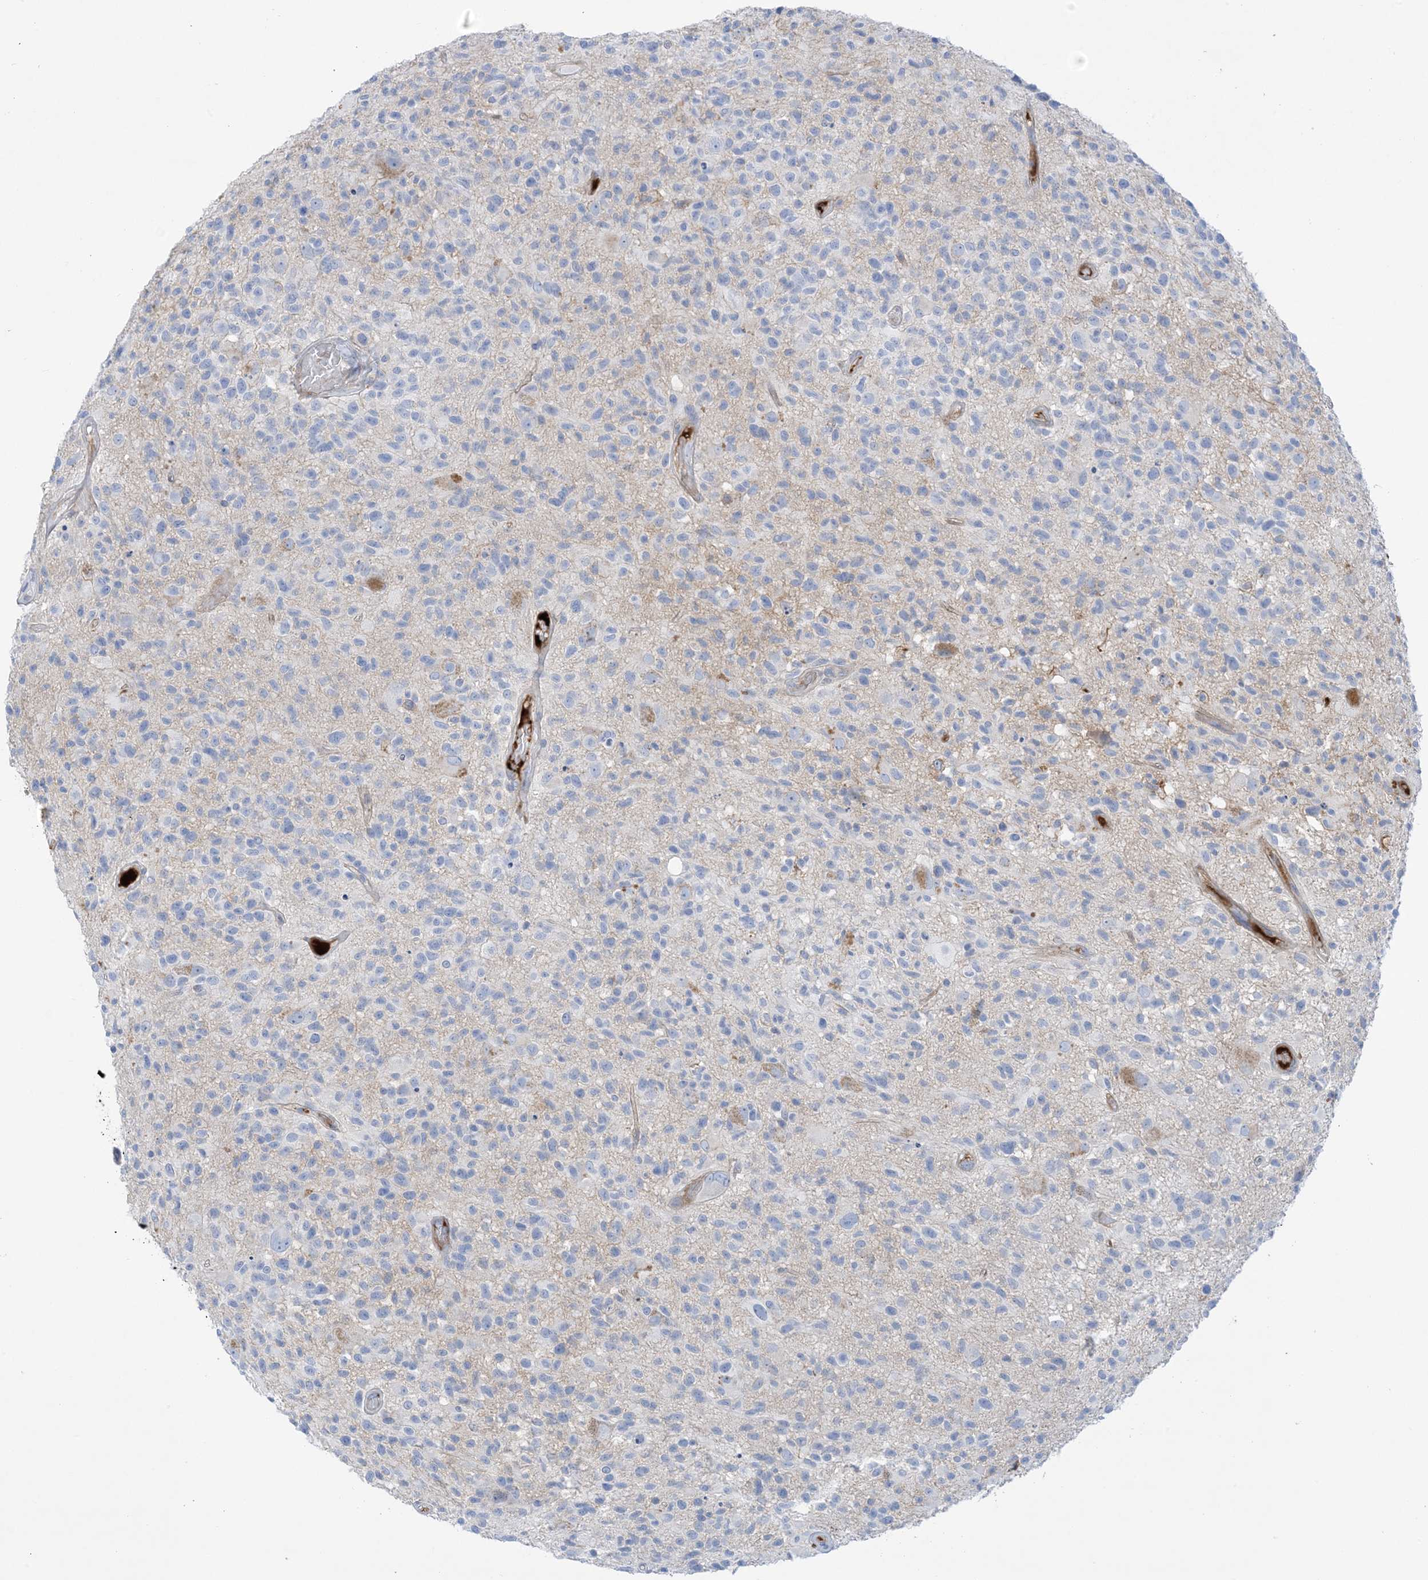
{"staining": {"intensity": "negative", "quantity": "none", "location": "none"}, "tissue": "glioma", "cell_type": "Tumor cells", "image_type": "cancer", "snomed": [{"axis": "morphology", "description": "Glioma, malignant, High grade"}, {"axis": "morphology", "description": "Glioblastoma, NOS"}, {"axis": "topography", "description": "Brain"}], "caption": "Tumor cells show no significant protein staining in glioma.", "gene": "ATP11C", "patient": {"sex": "male", "age": 60}}